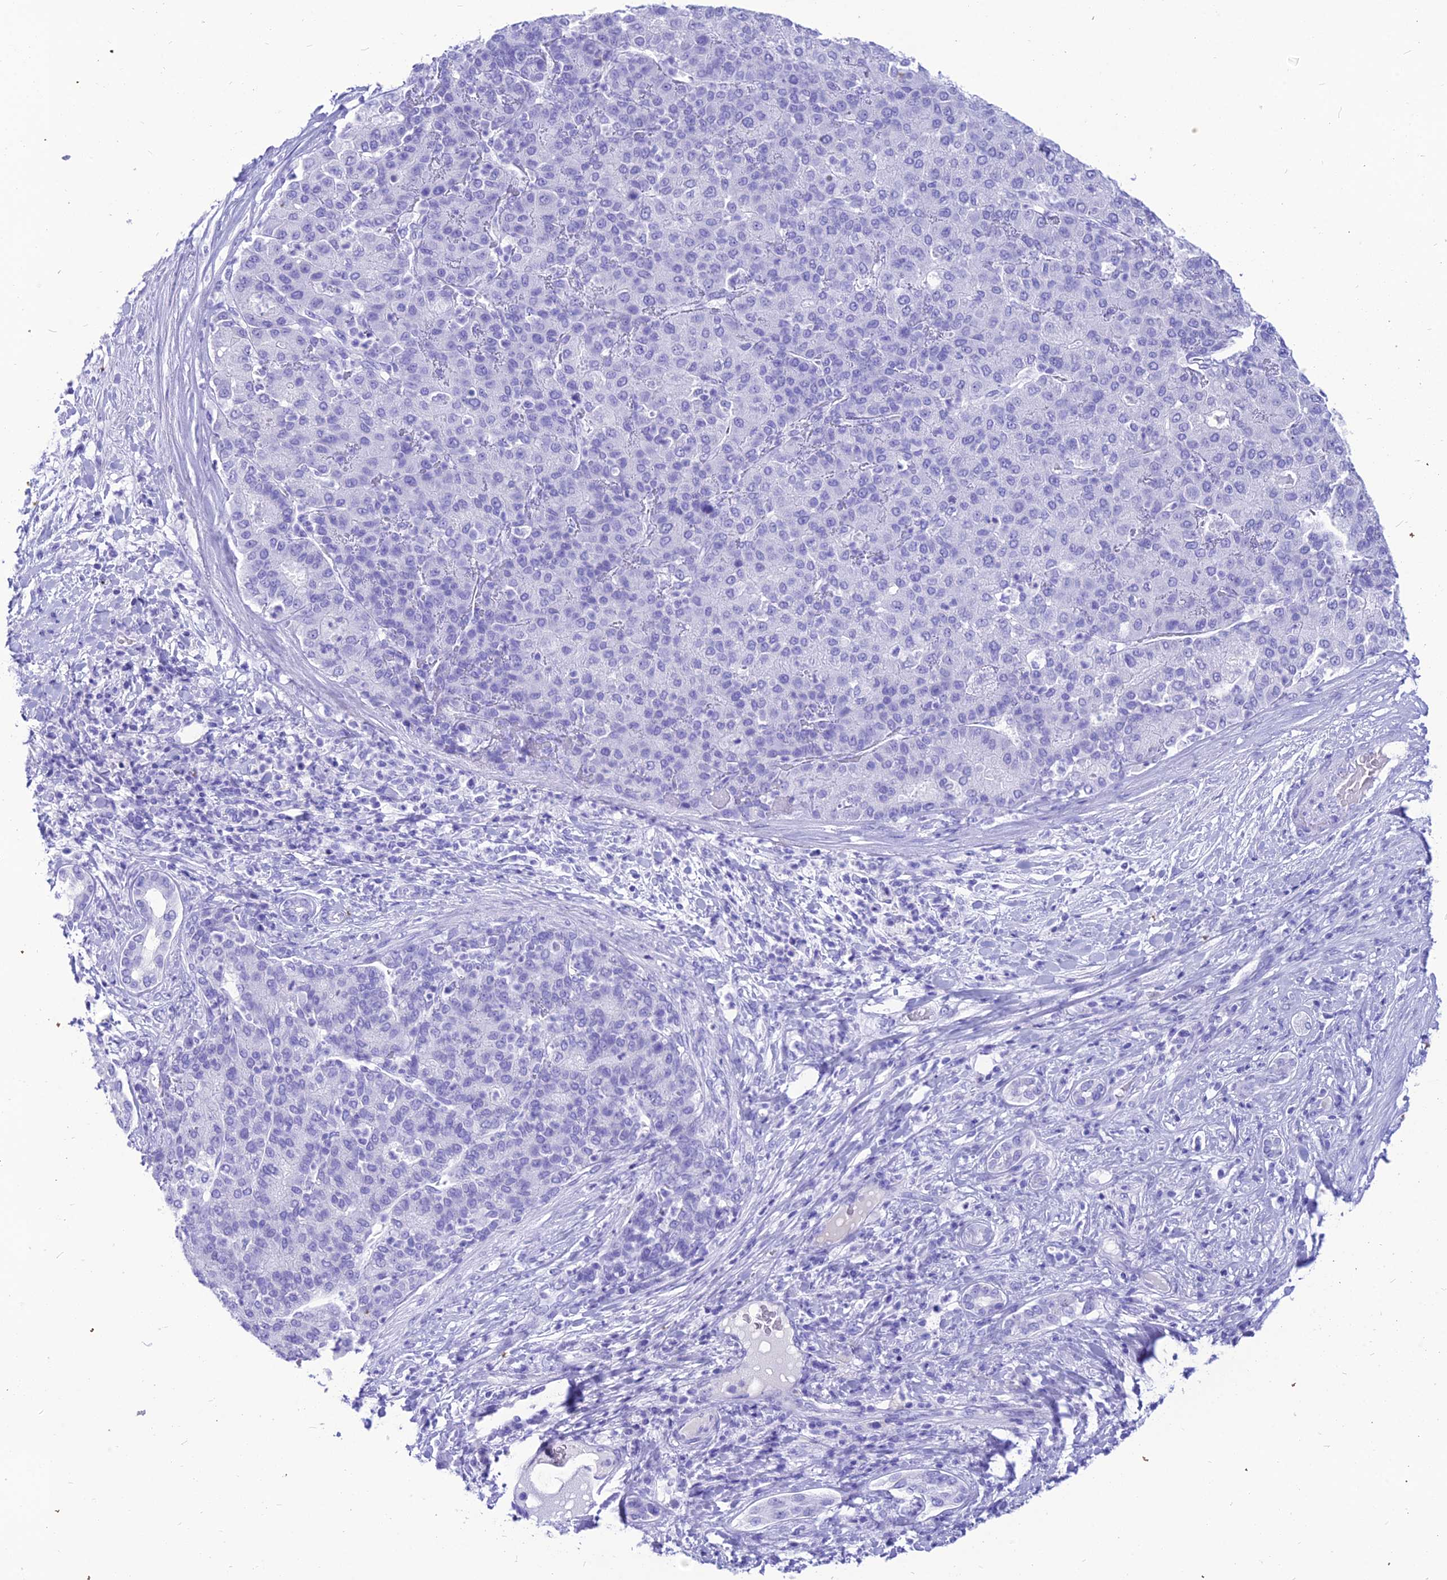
{"staining": {"intensity": "negative", "quantity": "none", "location": "none"}, "tissue": "liver cancer", "cell_type": "Tumor cells", "image_type": "cancer", "snomed": [{"axis": "morphology", "description": "Carcinoma, Hepatocellular, NOS"}, {"axis": "topography", "description": "Liver"}], "caption": "A histopathology image of human liver cancer is negative for staining in tumor cells.", "gene": "PNMA5", "patient": {"sex": "male", "age": 65}}